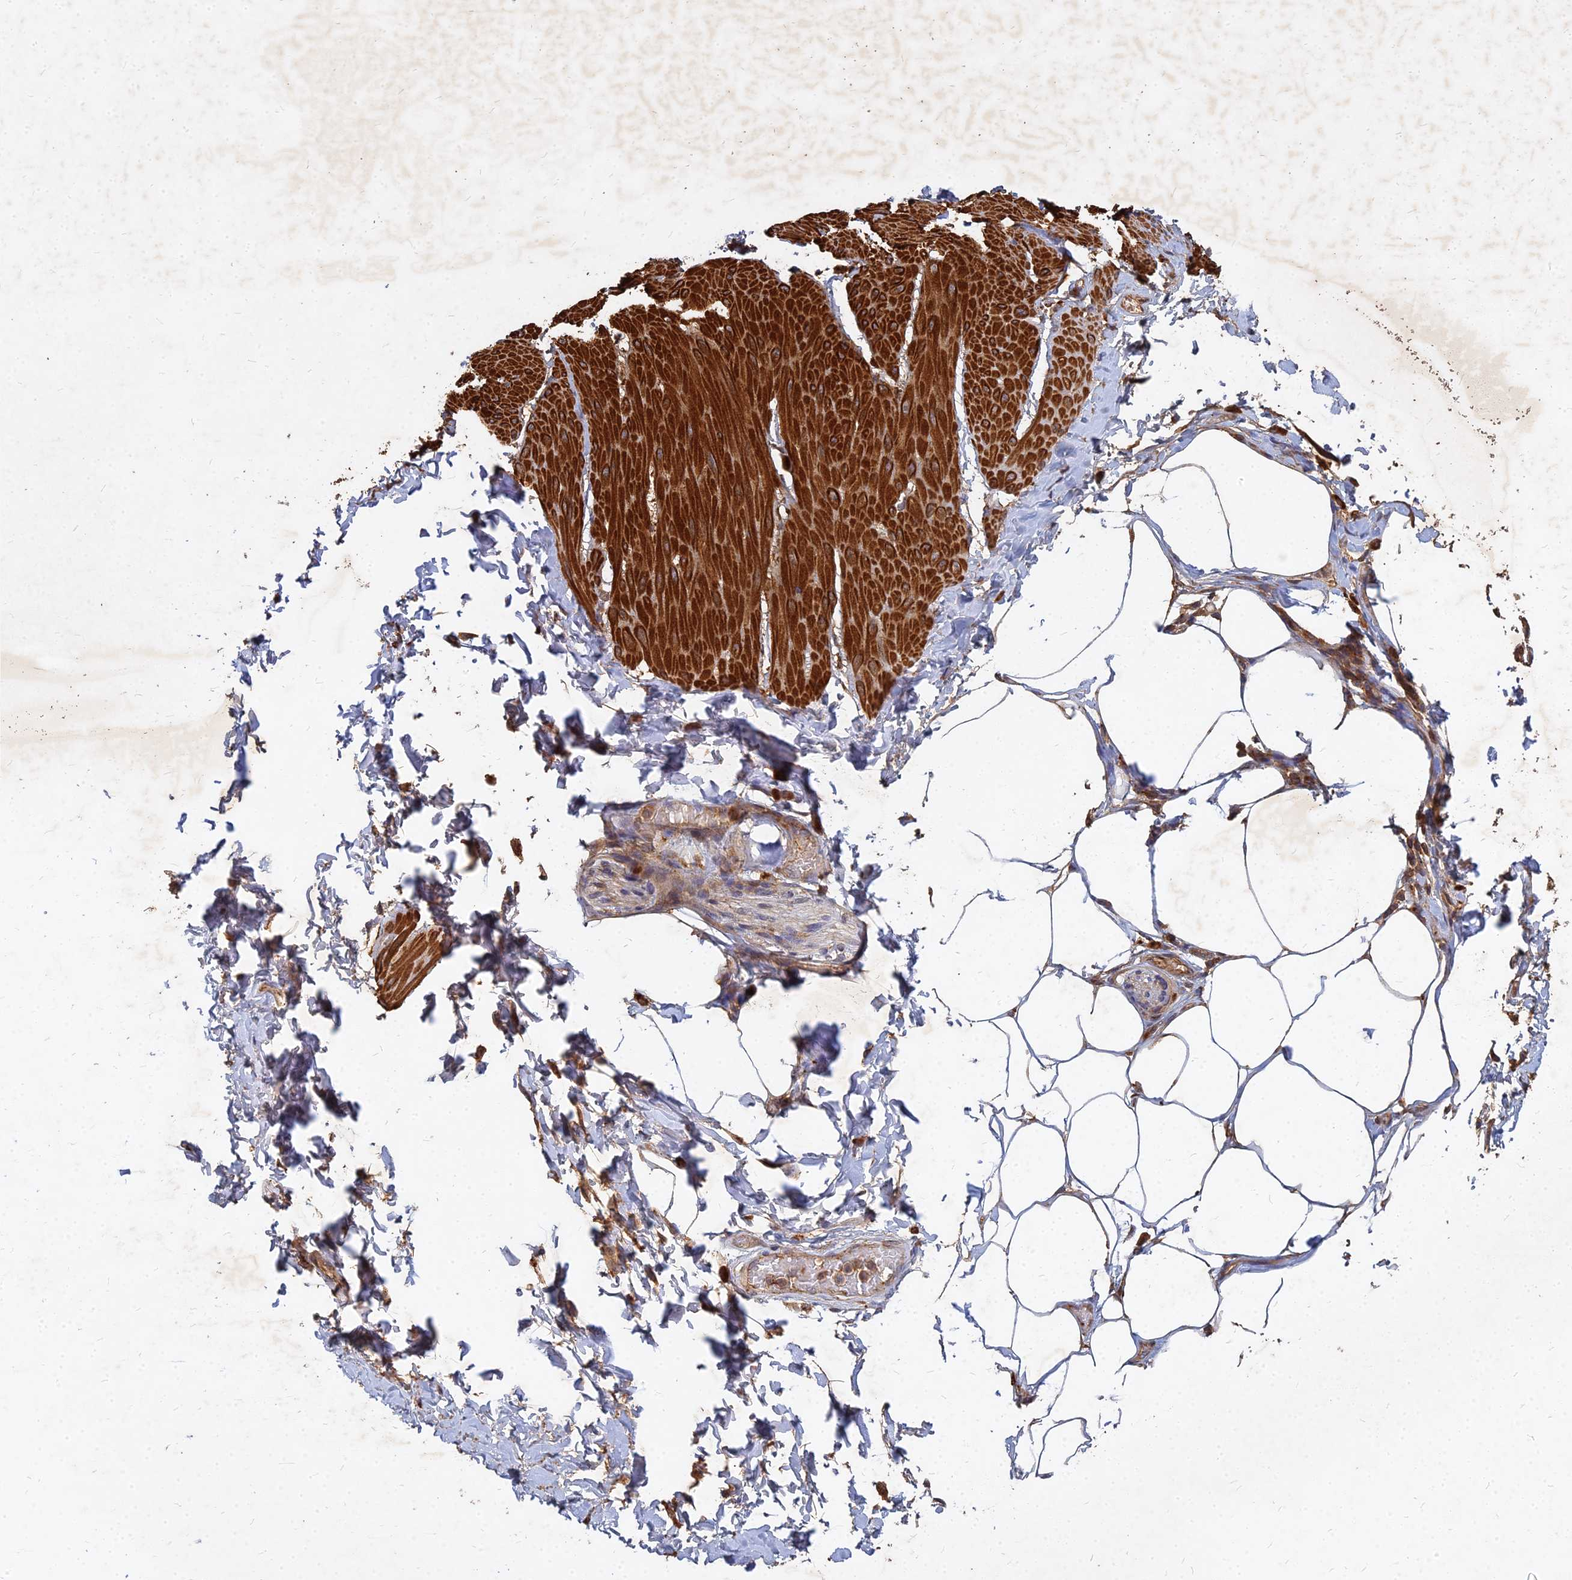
{"staining": {"intensity": "strong", "quantity": ">75%", "location": "cytoplasmic/membranous"}, "tissue": "smooth muscle", "cell_type": "Smooth muscle cells", "image_type": "normal", "snomed": [{"axis": "morphology", "description": "Urothelial carcinoma, High grade"}, {"axis": "topography", "description": "Urinary bladder"}], "caption": "A histopathology image showing strong cytoplasmic/membranous staining in about >75% of smooth muscle cells in normal smooth muscle, as visualized by brown immunohistochemical staining.", "gene": "UBE2W", "patient": {"sex": "male", "age": 46}}